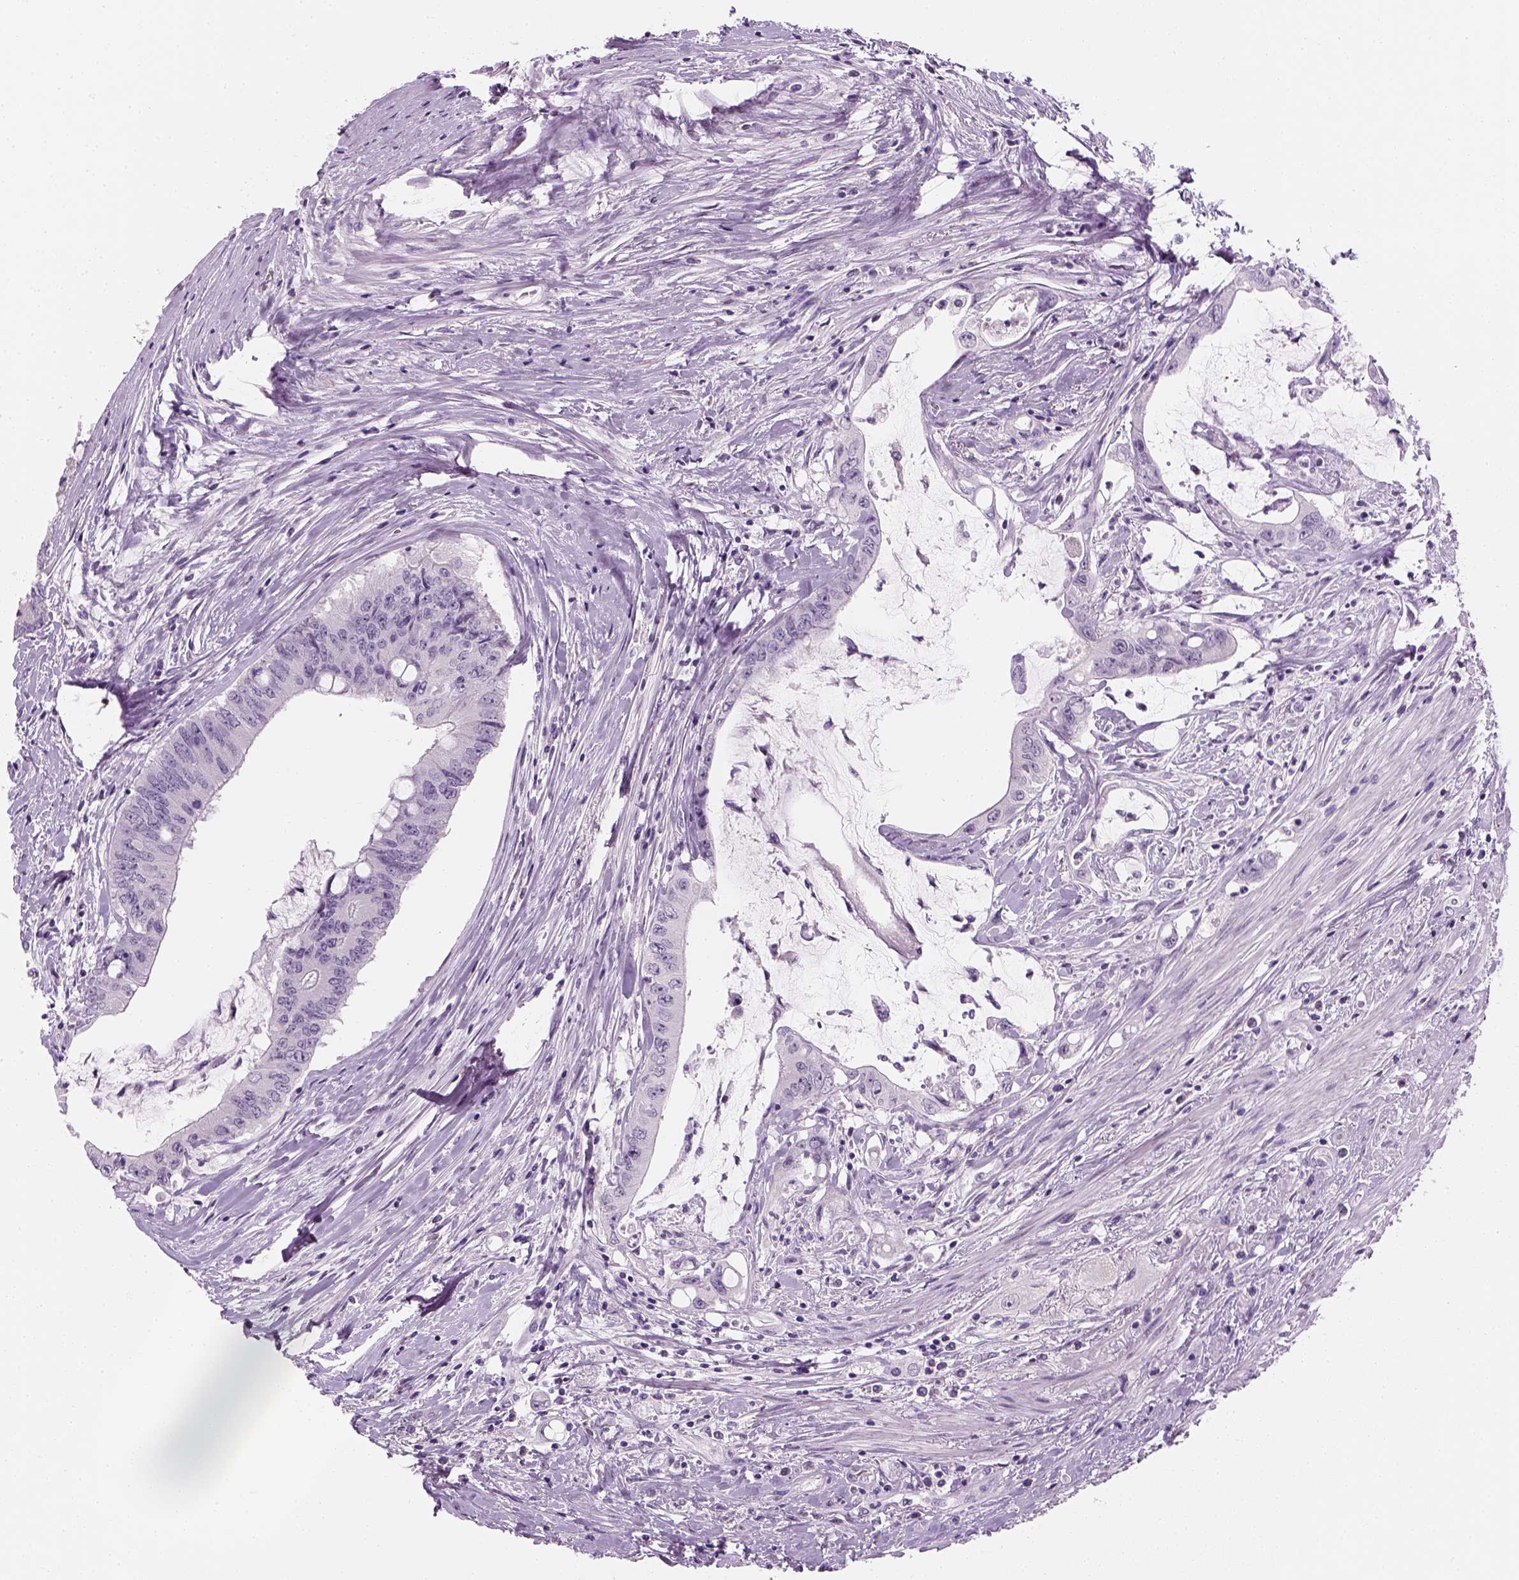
{"staining": {"intensity": "negative", "quantity": "none", "location": "none"}, "tissue": "colorectal cancer", "cell_type": "Tumor cells", "image_type": "cancer", "snomed": [{"axis": "morphology", "description": "Adenocarcinoma, NOS"}, {"axis": "topography", "description": "Rectum"}], "caption": "An immunohistochemistry micrograph of colorectal cancer is shown. There is no staining in tumor cells of colorectal cancer.", "gene": "TH", "patient": {"sex": "male", "age": 59}}